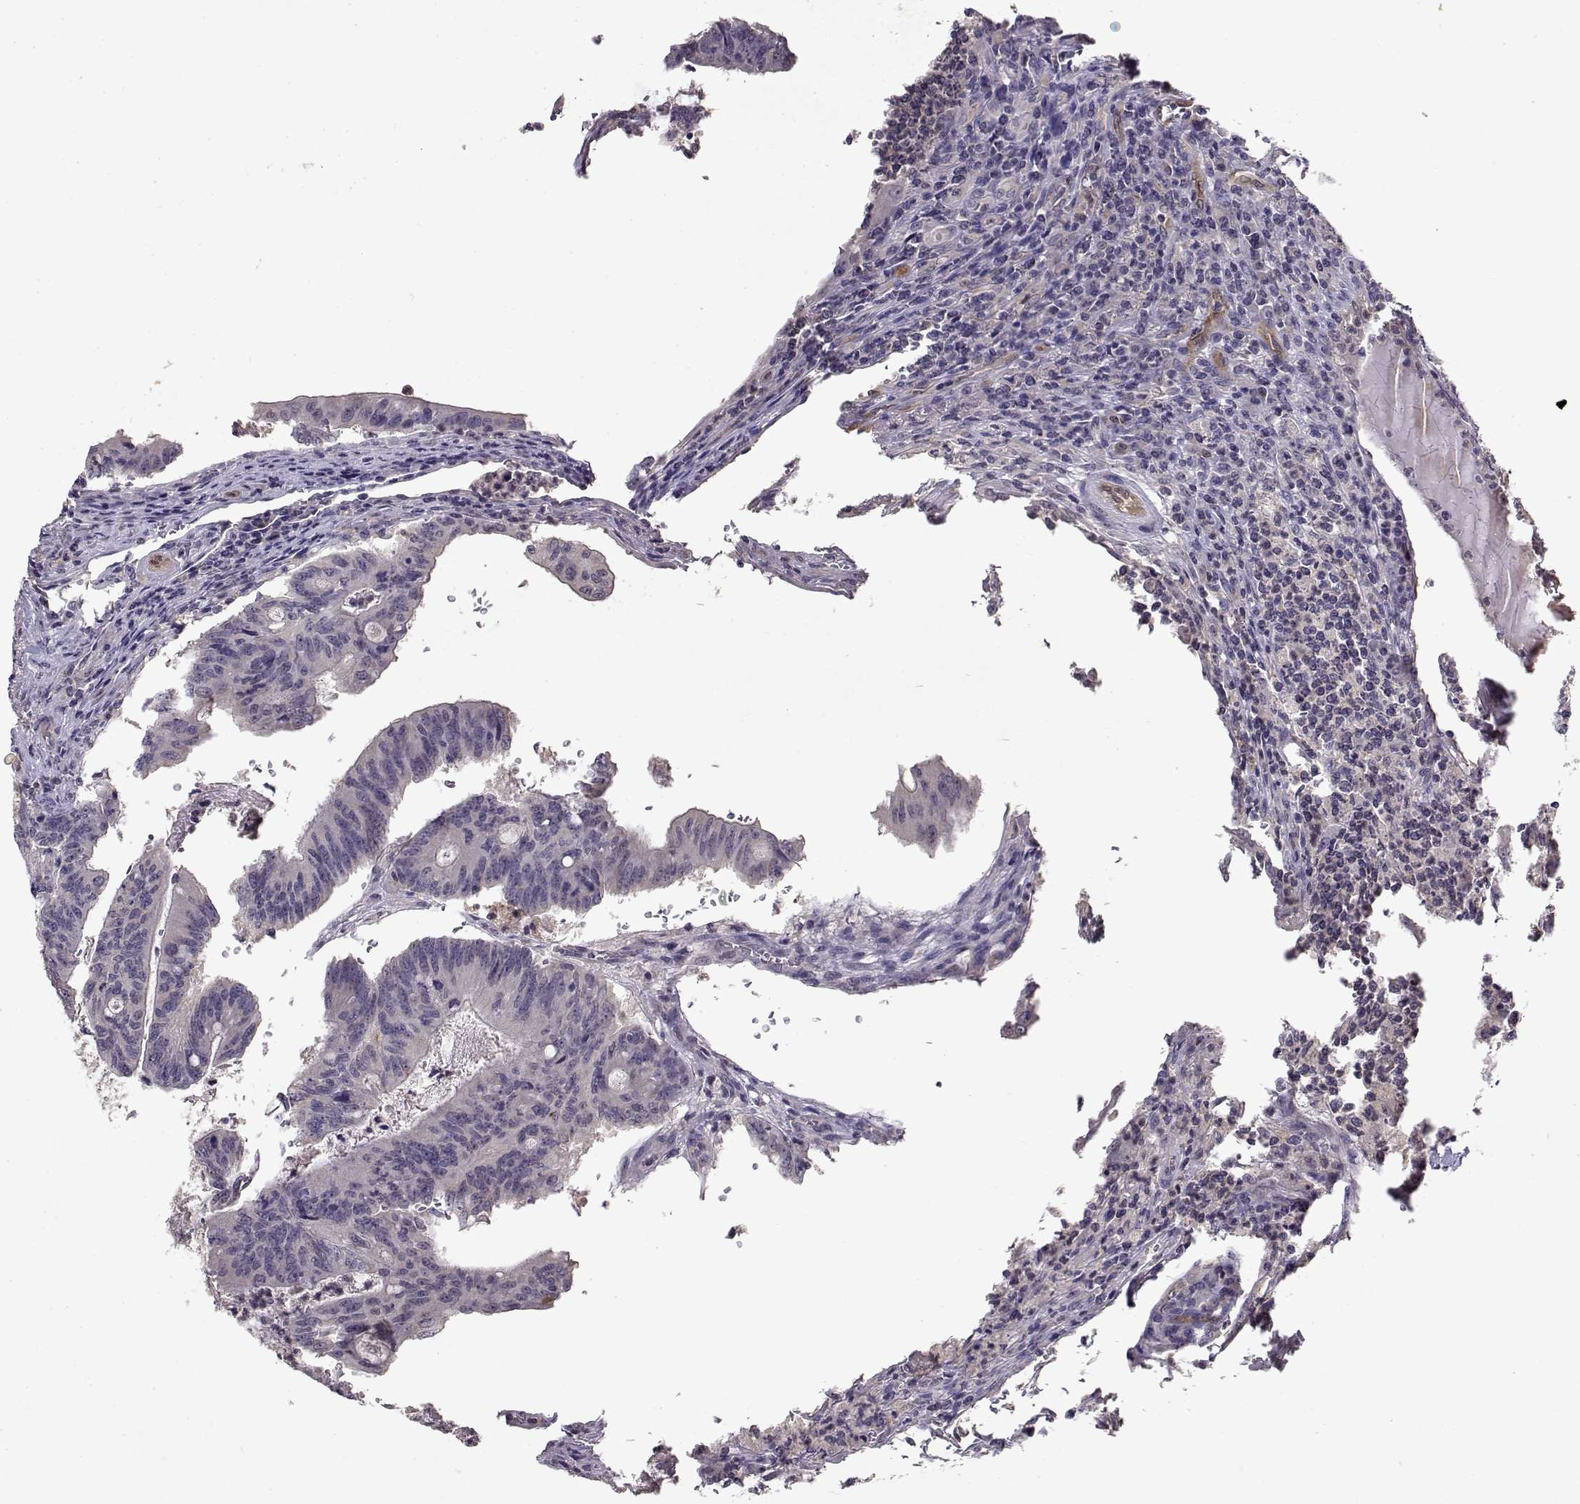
{"staining": {"intensity": "negative", "quantity": "none", "location": "none"}, "tissue": "colorectal cancer", "cell_type": "Tumor cells", "image_type": "cancer", "snomed": [{"axis": "morphology", "description": "Adenocarcinoma, NOS"}, {"axis": "topography", "description": "Colon"}], "caption": "There is no significant staining in tumor cells of colorectal cancer.", "gene": "BMX", "patient": {"sex": "female", "age": 70}}